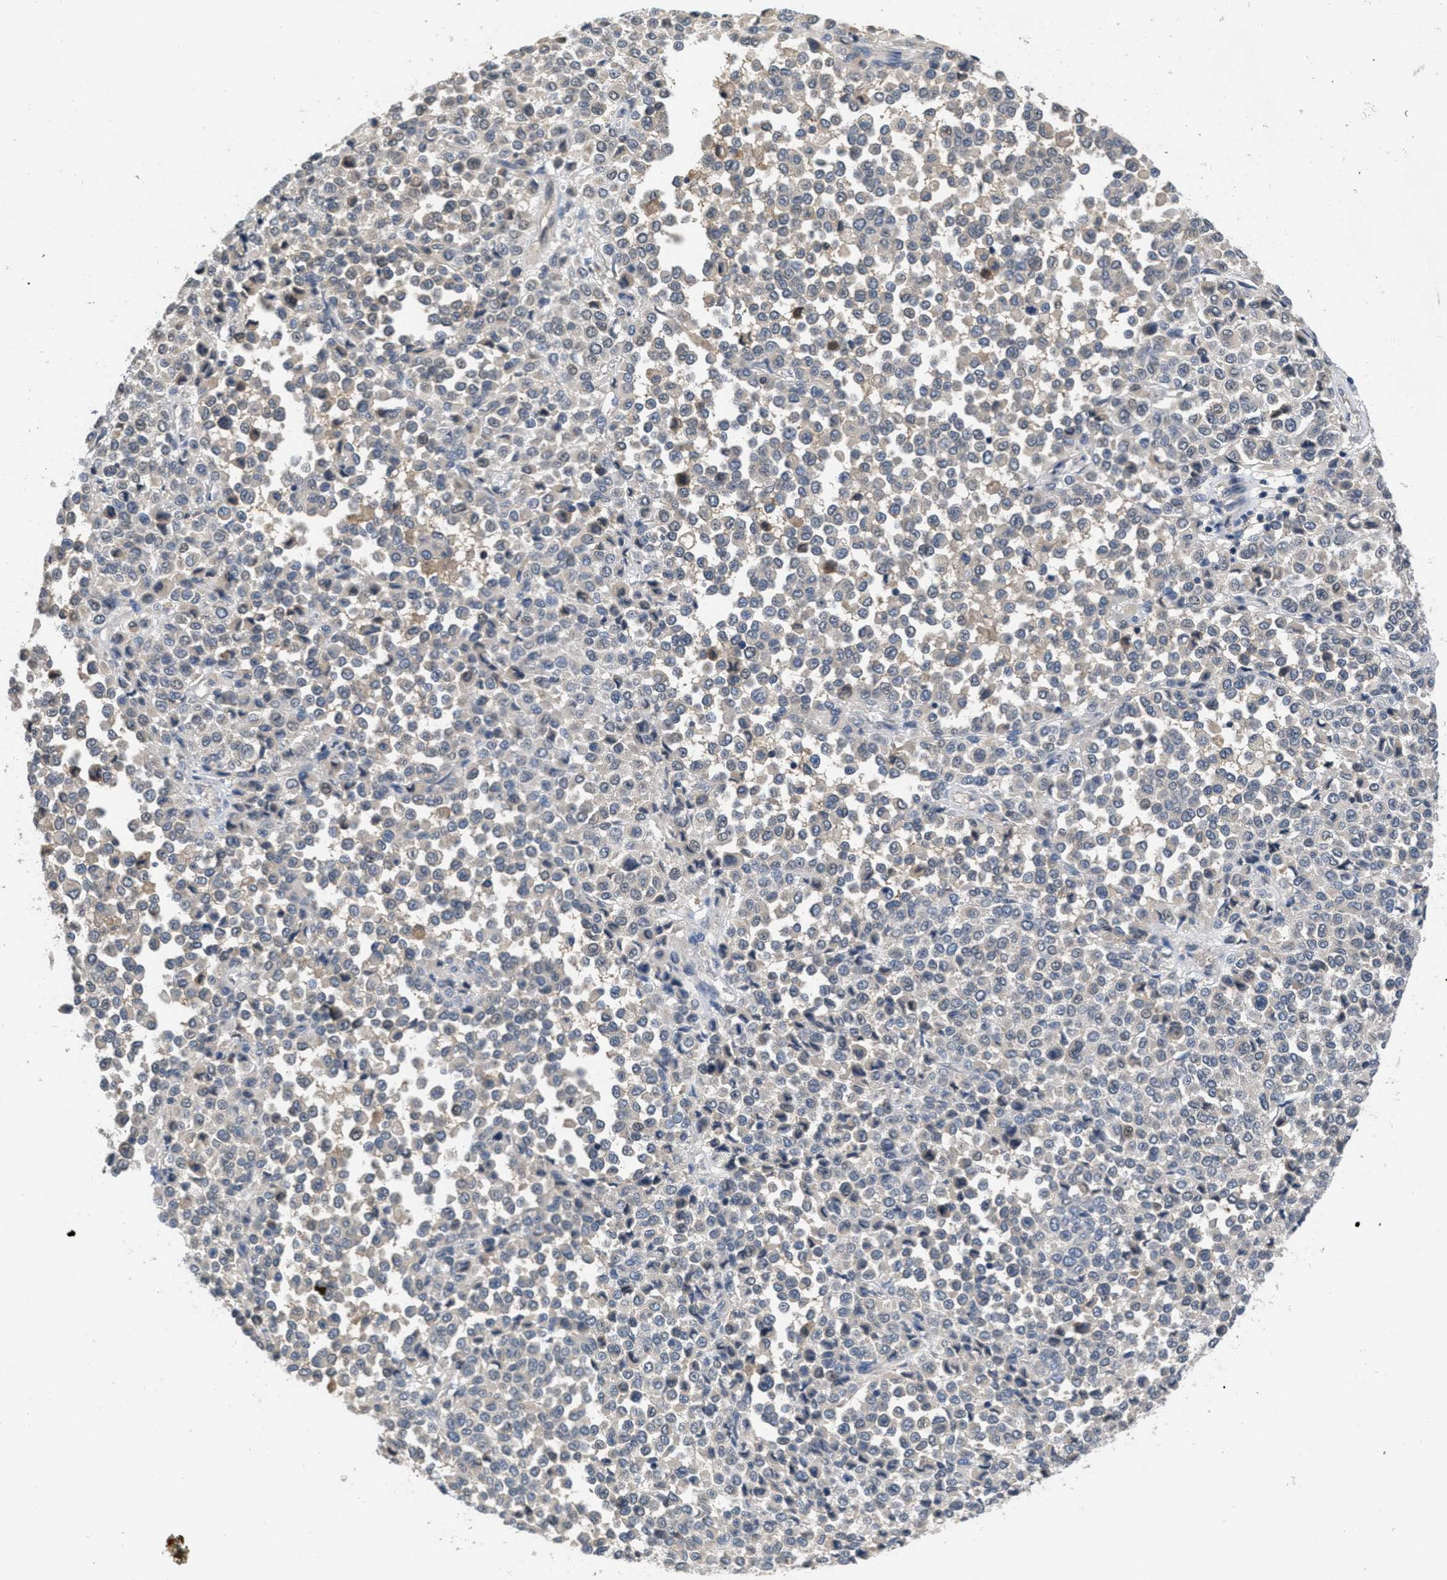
{"staining": {"intensity": "negative", "quantity": "none", "location": "none"}, "tissue": "melanoma", "cell_type": "Tumor cells", "image_type": "cancer", "snomed": [{"axis": "morphology", "description": "Malignant melanoma, Metastatic site"}, {"axis": "topography", "description": "Pancreas"}], "caption": "Tumor cells are negative for brown protein staining in malignant melanoma (metastatic site). Brightfield microscopy of immunohistochemistry stained with DAB (3,3'-diaminobenzidine) (brown) and hematoxylin (blue), captured at high magnification.", "gene": "ANGPT1", "patient": {"sex": "female", "age": 30}}